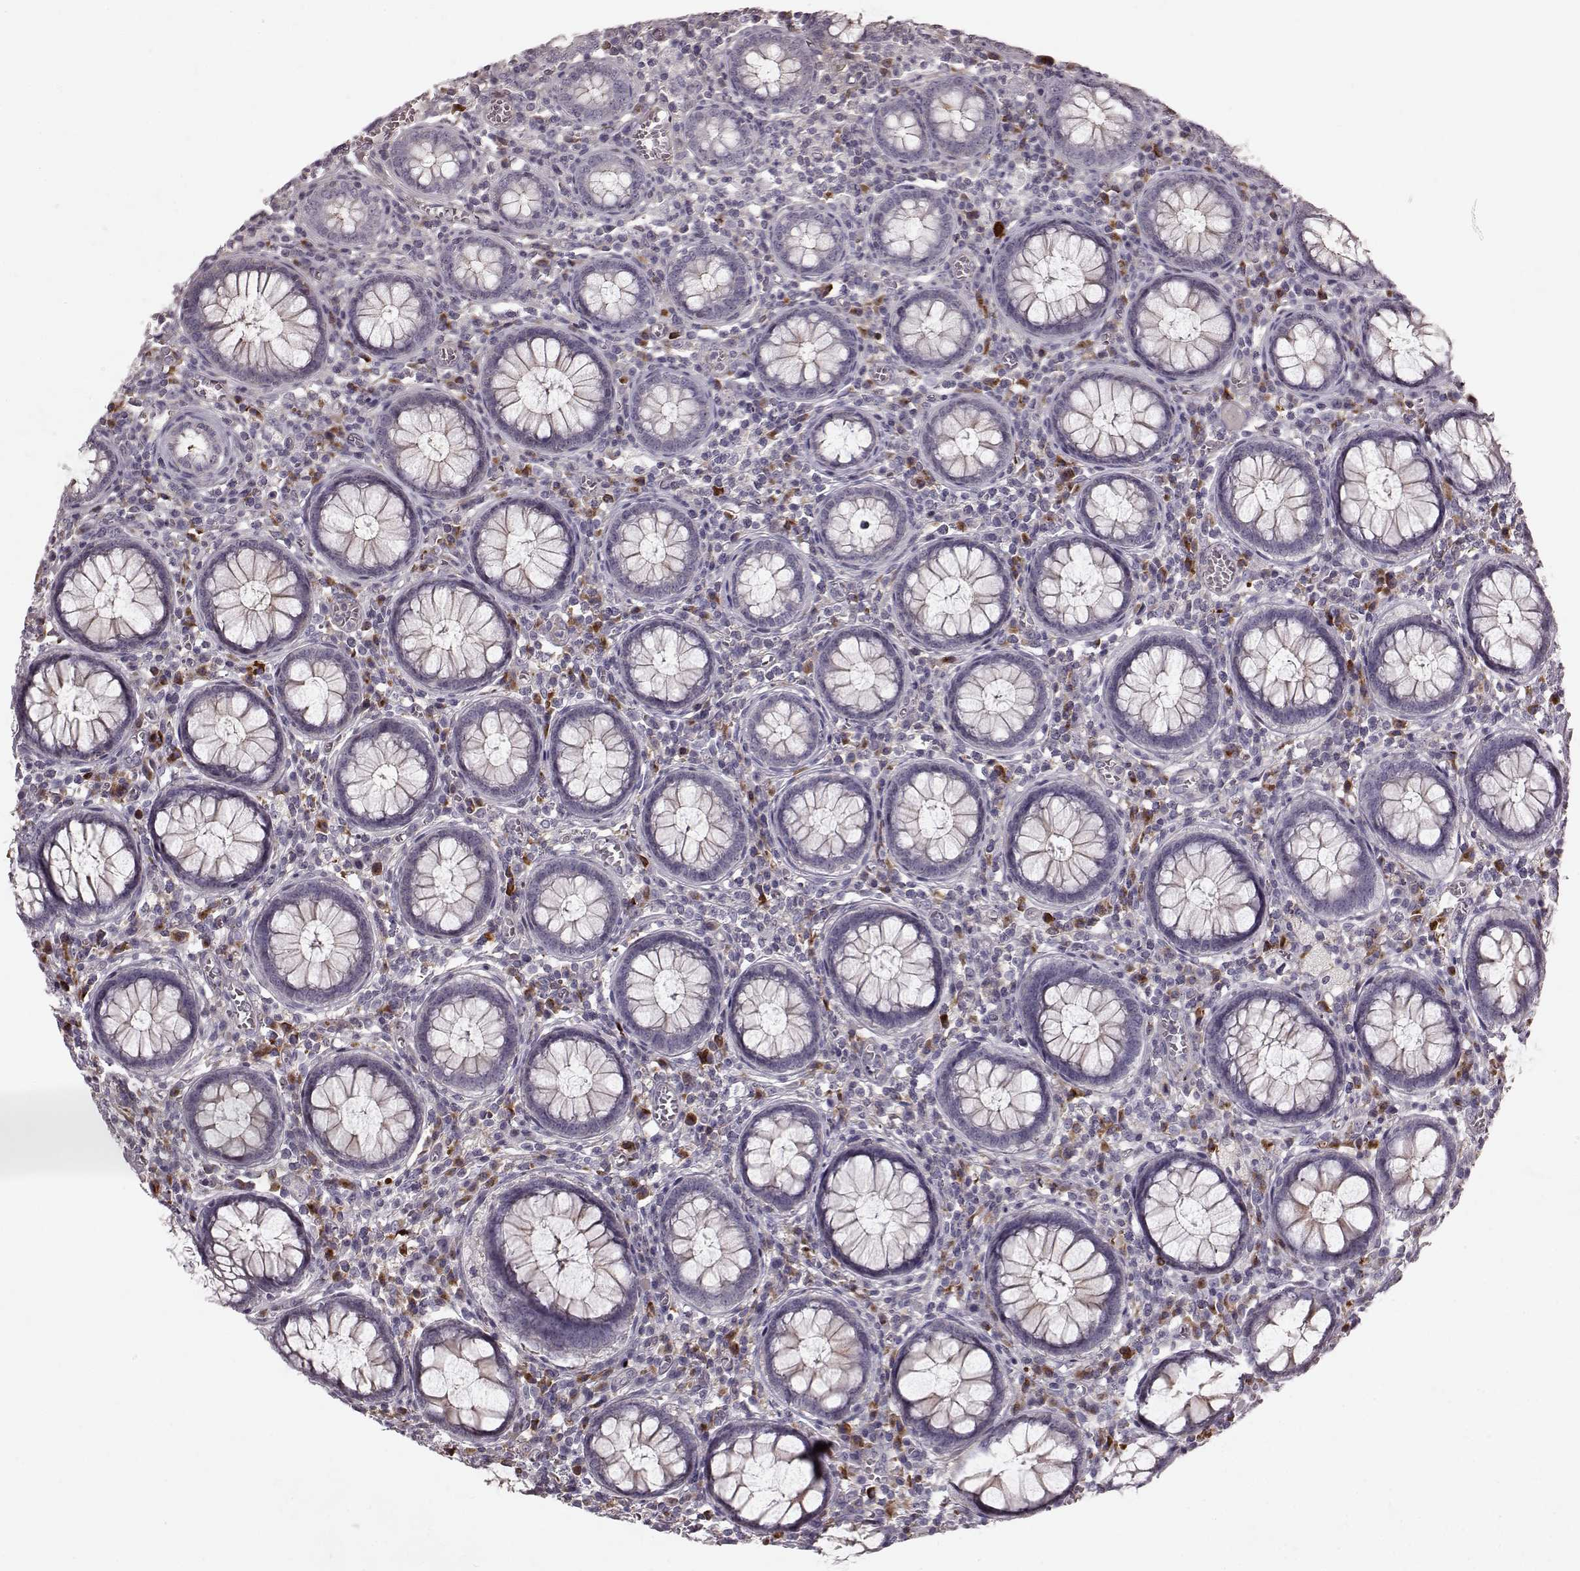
{"staining": {"intensity": "negative", "quantity": "none", "location": "none"}, "tissue": "colorectal cancer", "cell_type": "Tumor cells", "image_type": "cancer", "snomed": [{"axis": "morphology", "description": "Normal tissue, NOS"}, {"axis": "morphology", "description": "Adenocarcinoma, NOS"}, {"axis": "topography", "description": "Colon"}], "caption": "Protein analysis of adenocarcinoma (colorectal) shows no significant expression in tumor cells. (Stains: DAB immunohistochemistry (IHC) with hematoxylin counter stain, Microscopy: brightfield microscopy at high magnification).", "gene": "PDCD1", "patient": {"sex": "male", "age": 65}}